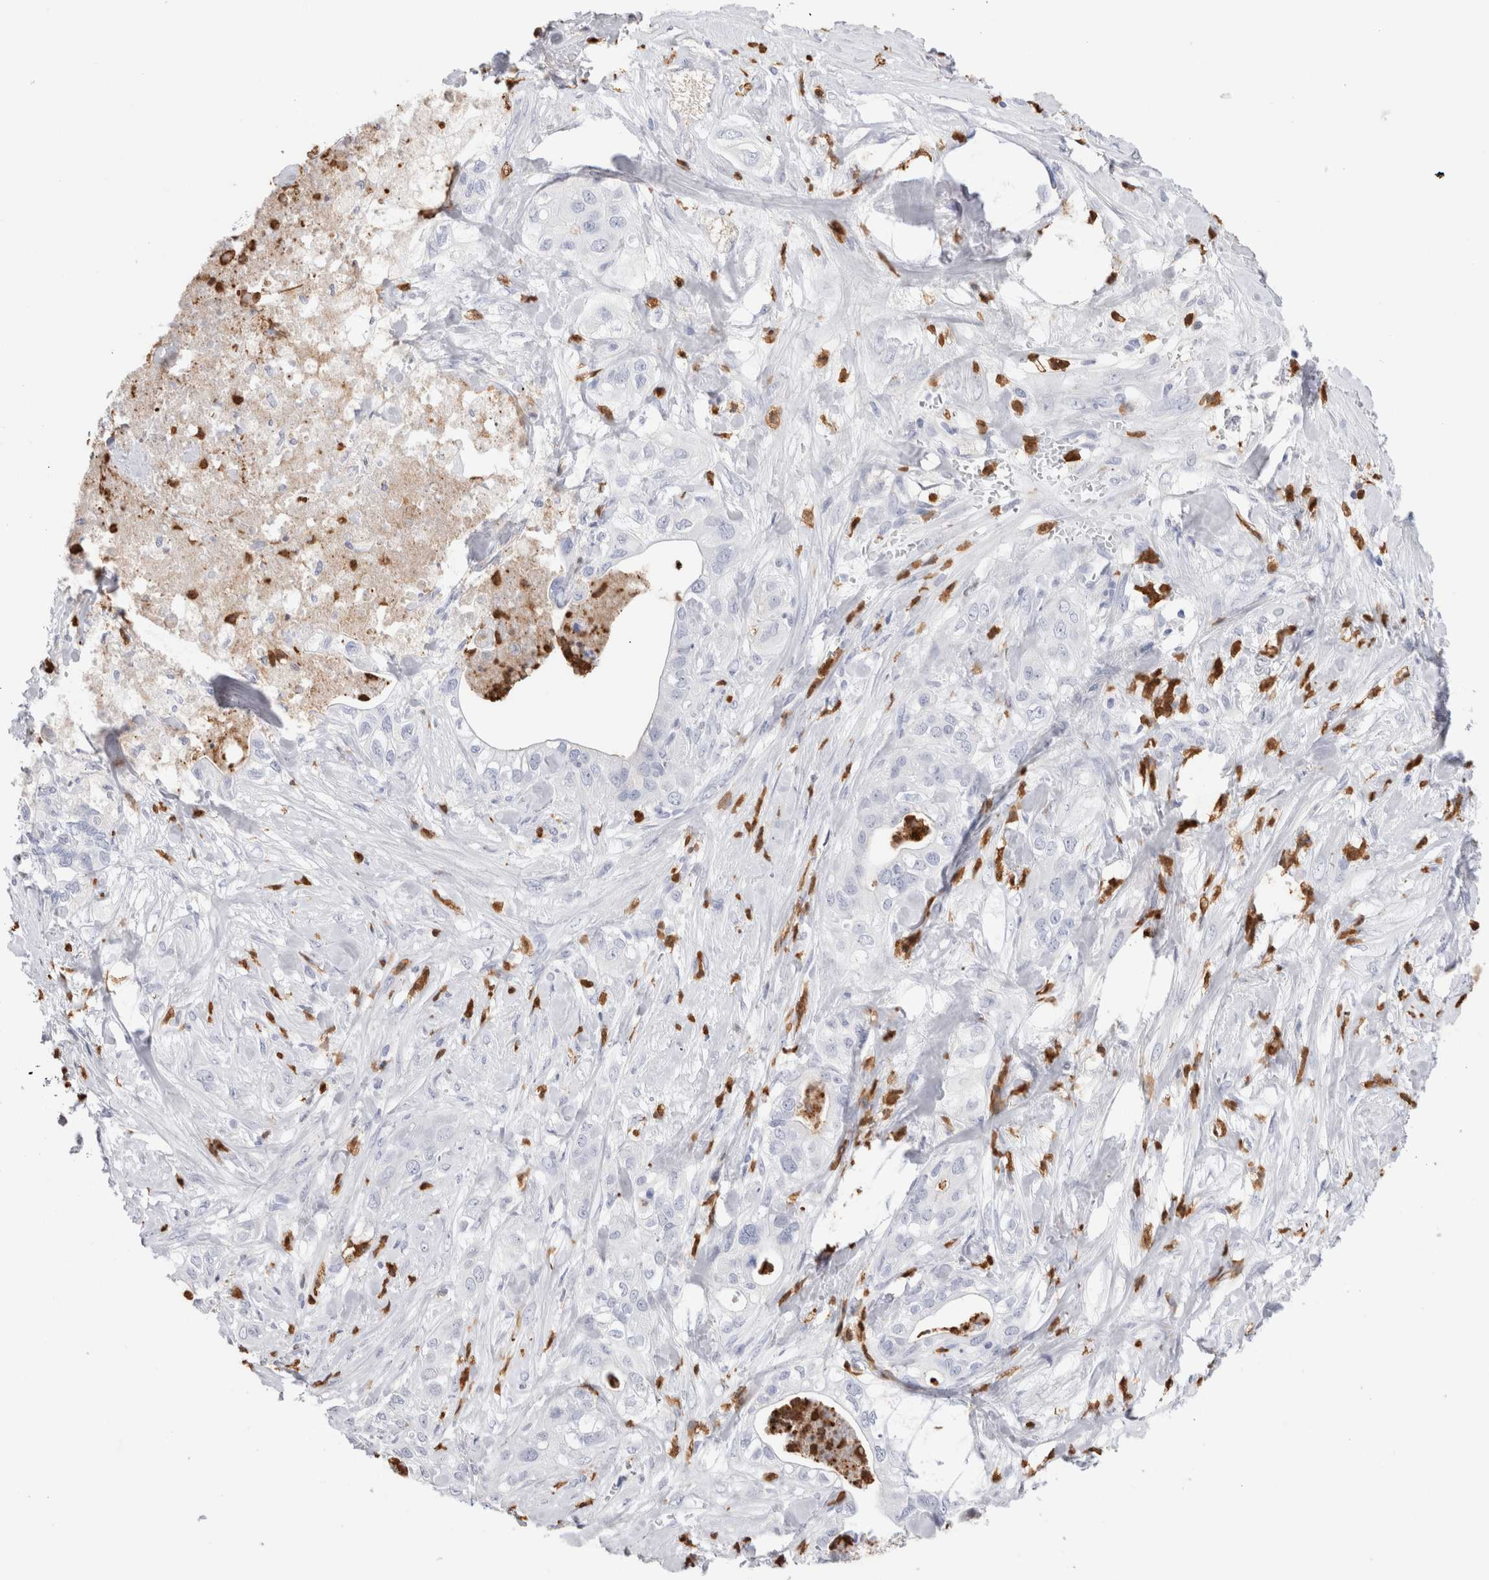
{"staining": {"intensity": "negative", "quantity": "none", "location": "none"}, "tissue": "pancreatic cancer", "cell_type": "Tumor cells", "image_type": "cancer", "snomed": [{"axis": "morphology", "description": "Adenocarcinoma, NOS"}, {"axis": "topography", "description": "Pancreas"}], "caption": "The photomicrograph demonstrates no significant positivity in tumor cells of adenocarcinoma (pancreatic).", "gene": "SLC10A5", "patient": {"sex": "female", "age": 78}}